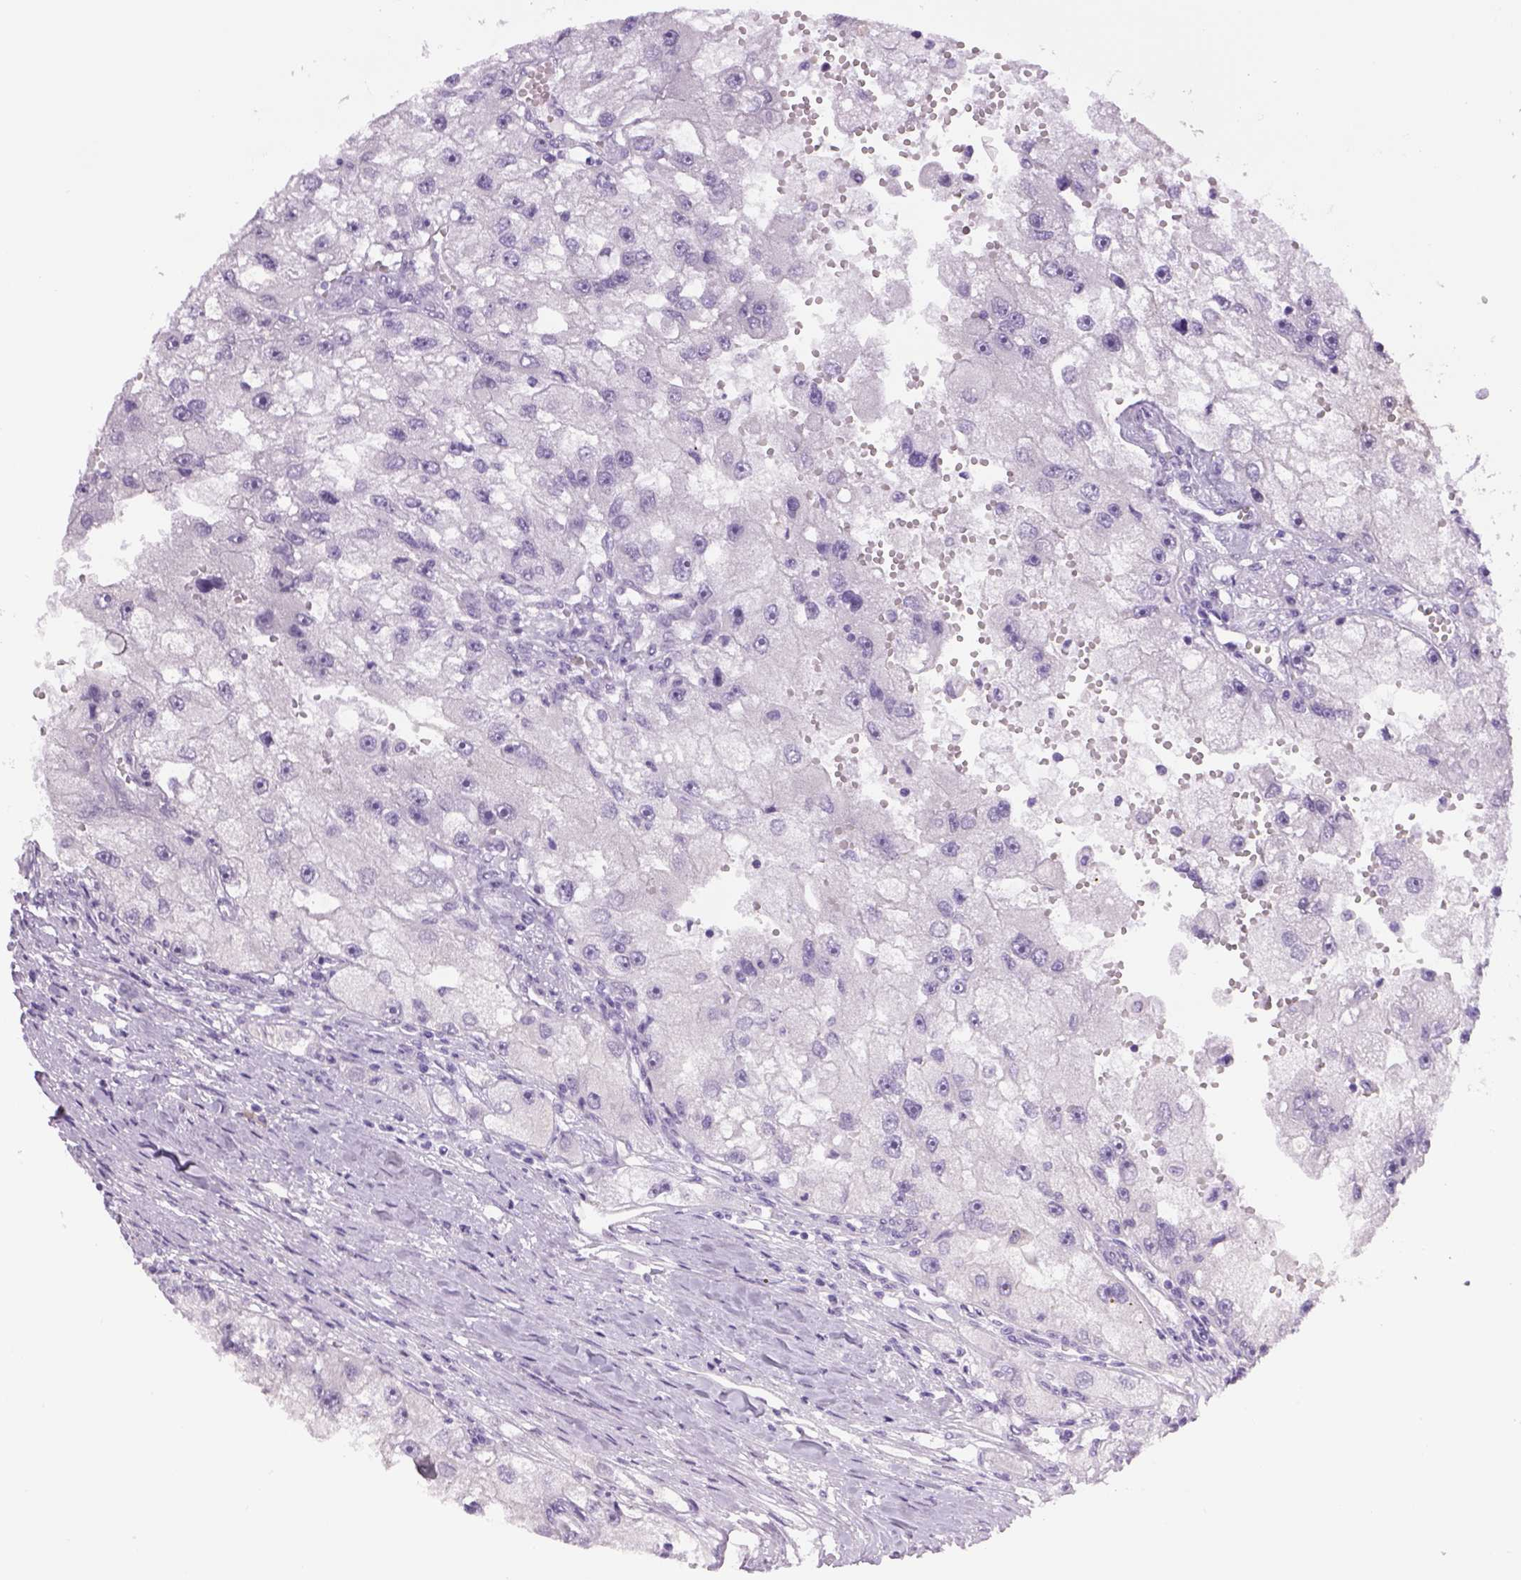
{"staining": {"intensity": "negative", "quantity": "none", "location": "none"}, "tissue": "renal cancer", "cell_type": "Tumor cells", "image_type": "cancer", "snomed": [{"axis": "morphology", "description": "Adenocarcinoma, NOS"}, {"axis": "topography", "description": "Kidney"}], "caption": "DAB immunohistochemical staining of human adenocarcinoma (renal) shows no significant staining in tumor cells.", "gene": "DBH", "patient": {"sex": "male", "age": 63}}